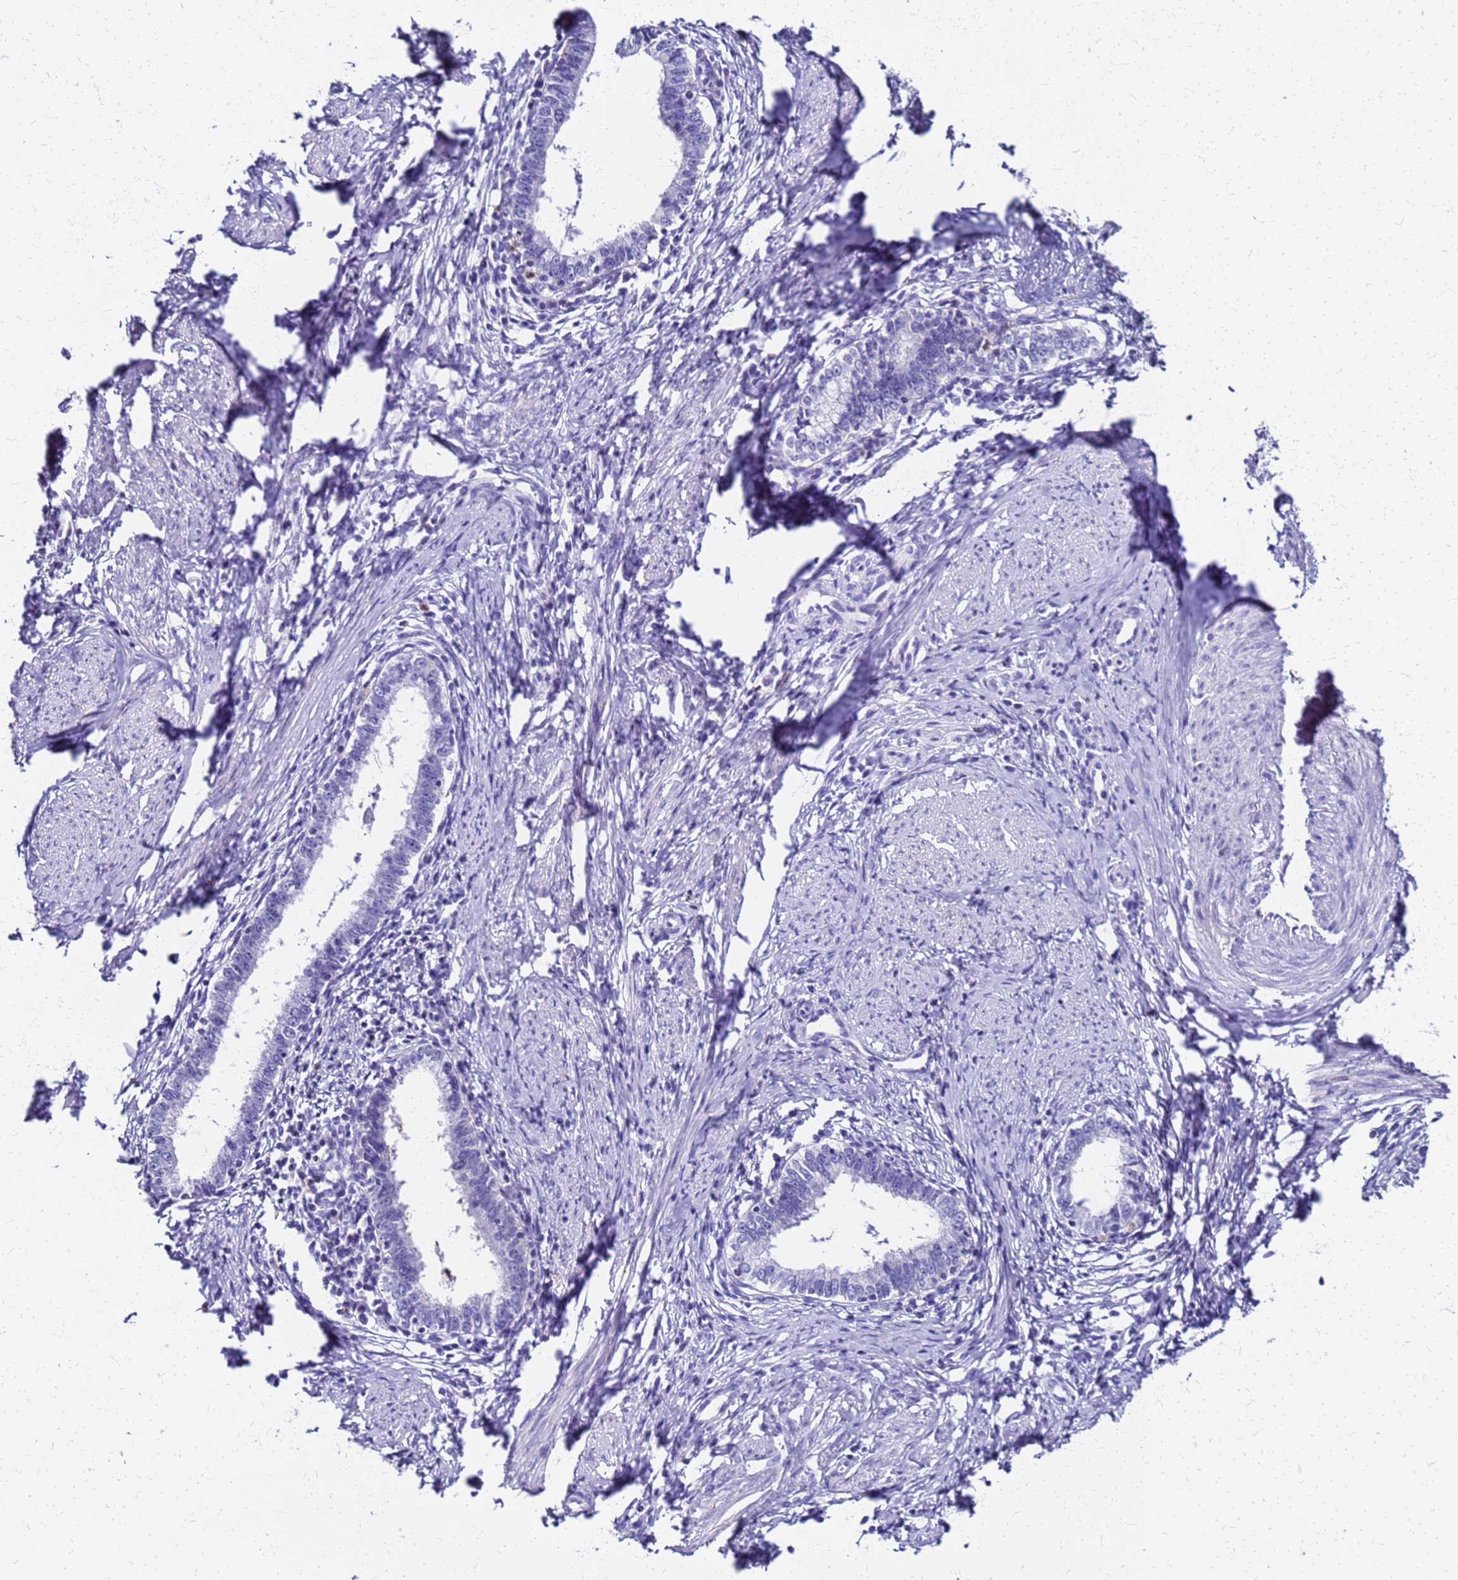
{"staining": {"intensity": "negative", "quantity": "none", "location": "none"}, "tissue": "cervical cancer", "cell_type": "Tumor cells", "image_type": "cancer", "snomed": [{"axis": "morphology", "description": "Adenocarcinoma, NOS"}, {"axis": "topography", "description": "Cervix"}], "caption": "Image shows no protein positivity in tumor cells of cervical adenocarcinoma tissue.", "gene": "SMIM21", "patient": {"sex": "female", "age": 36}}